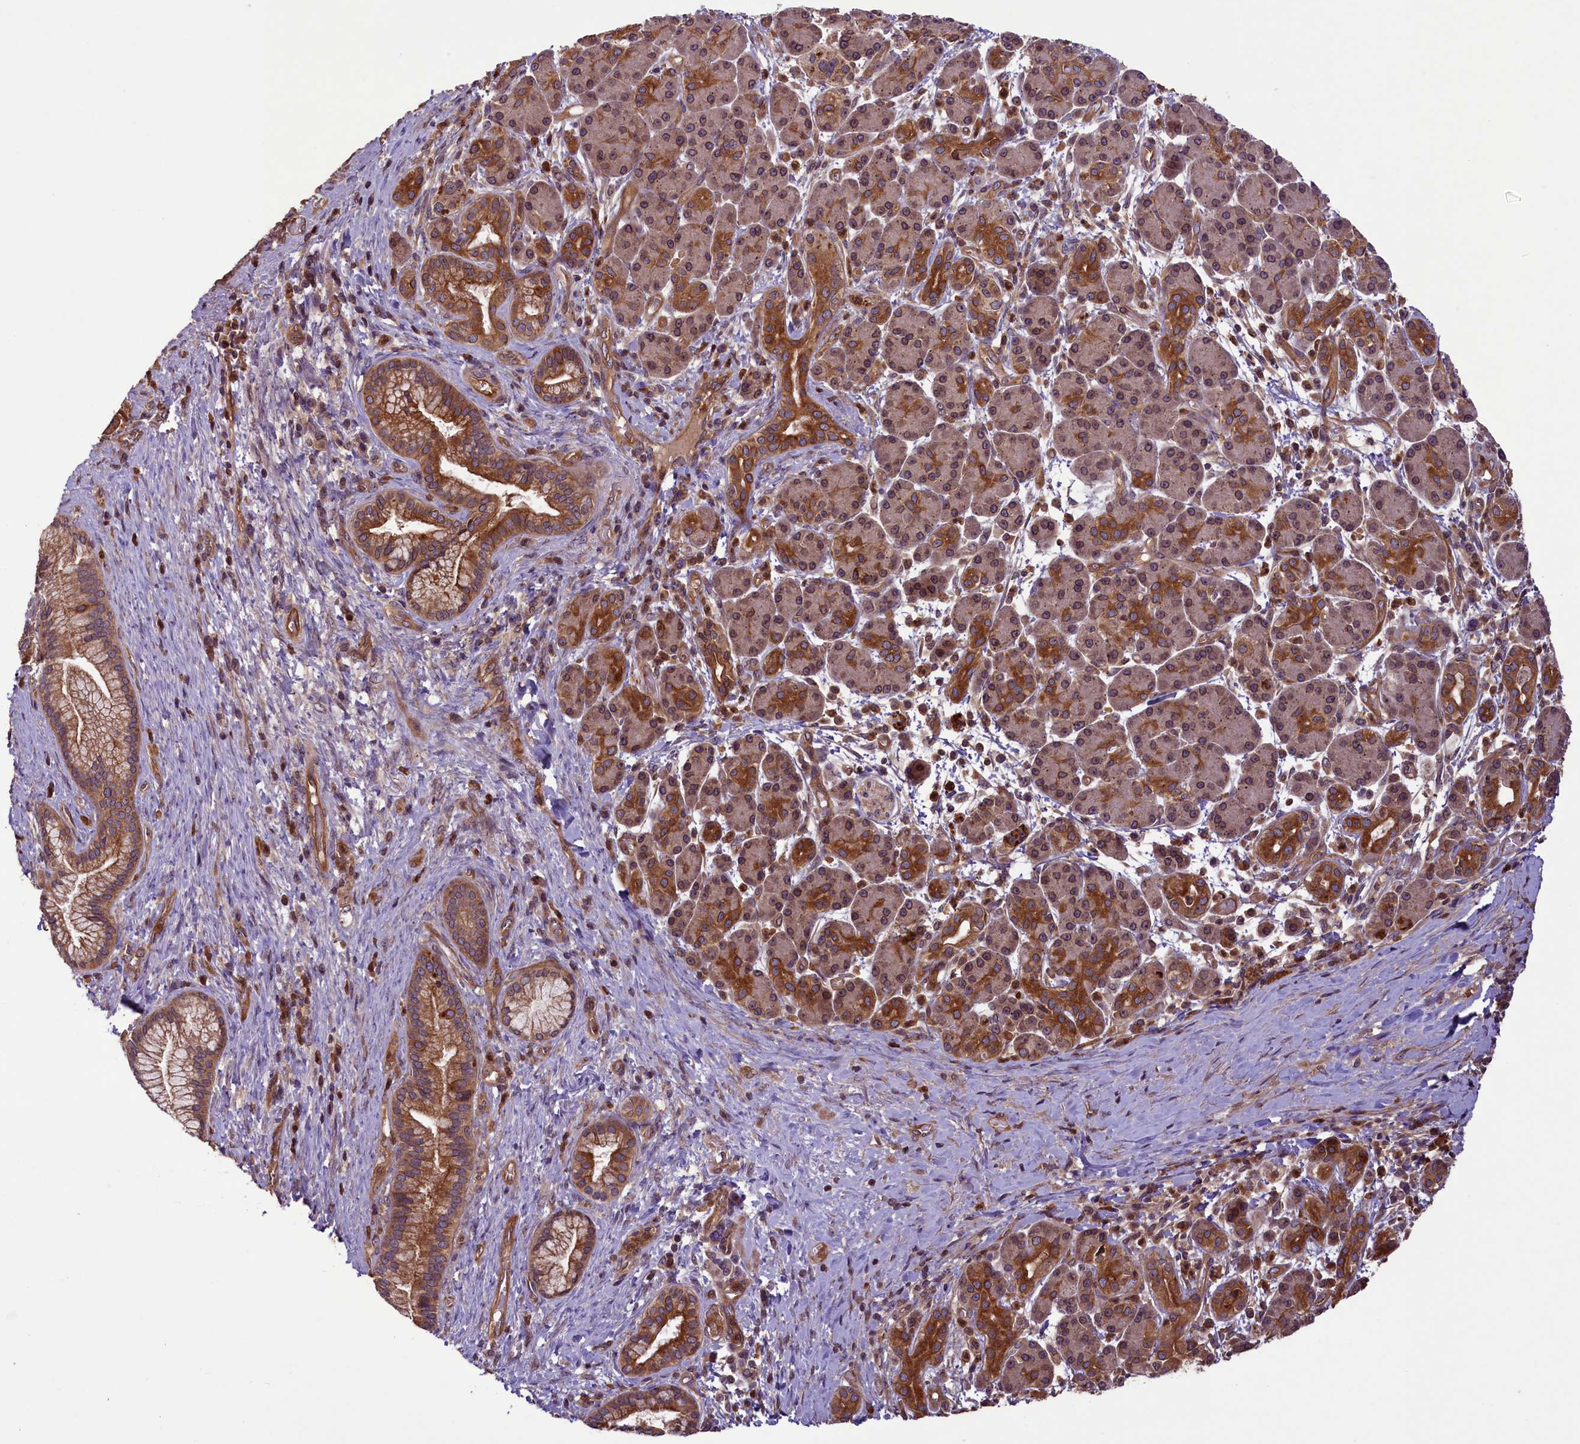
{"staining": {"intensity": "moderate", "quantity": ">75%", "location": "cytoplasmic/membranous"}, "tissue": "pancreatic cancer", "cell_type": "Tumor cells", "image_type": "cancer", "snomed": [{"axis": "morphology", "description": "Adenocarcinoma, NOS"}, {"axis": "topography", "description": "Pancreas"}], "caption": "This histopathology image reveals immunohistochemistry (IHC) staining of human pancreatic adenocarcinoma, with medium moderate cytoplasmic/membranous expression in approximately >75% of tumor cells.", "gene": "CCDC125", "patient": {"sex": "female", "age": 77}}